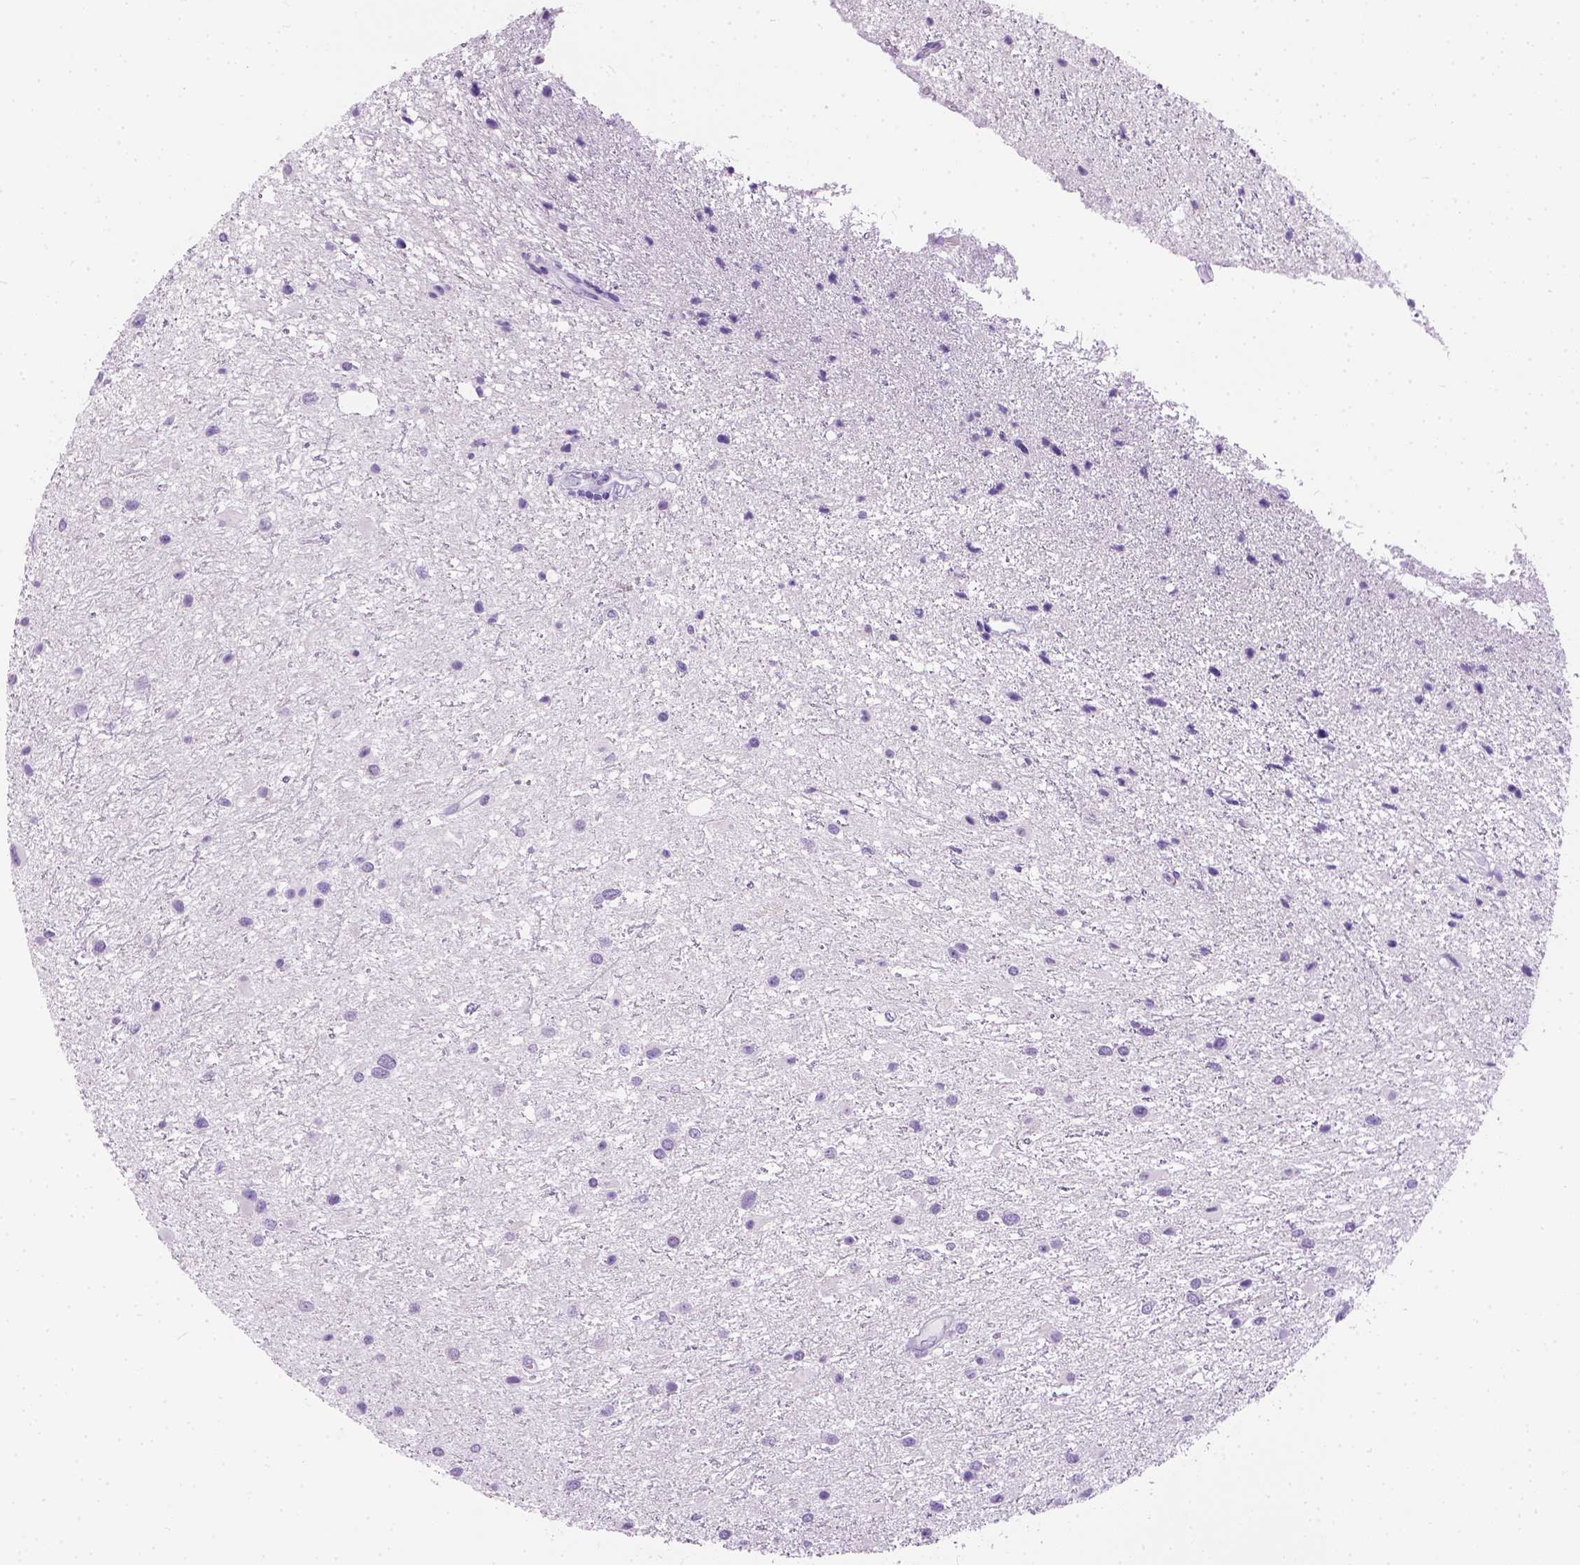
{"staining": {"intensity": "negative", "quantity": "none", "location": "none"}, "tissue": "glioma", "cell_type": "Tumor cells", "image_type": "cancer", "snomed": [{"axis": "morphology", "description": "Glioma, malignant, Low grade"}, {"axis": "topography", "description": "Brain"}], "caption": "Immunohistochemistry (IHC) micrograph of neoplastic tissue: human malignant glioma (low-grade) stained with DAB shows no significant protein staining in tumor cells.", "gene": "TMEM38A", "patient": {"sex": "female", "age": 32}}